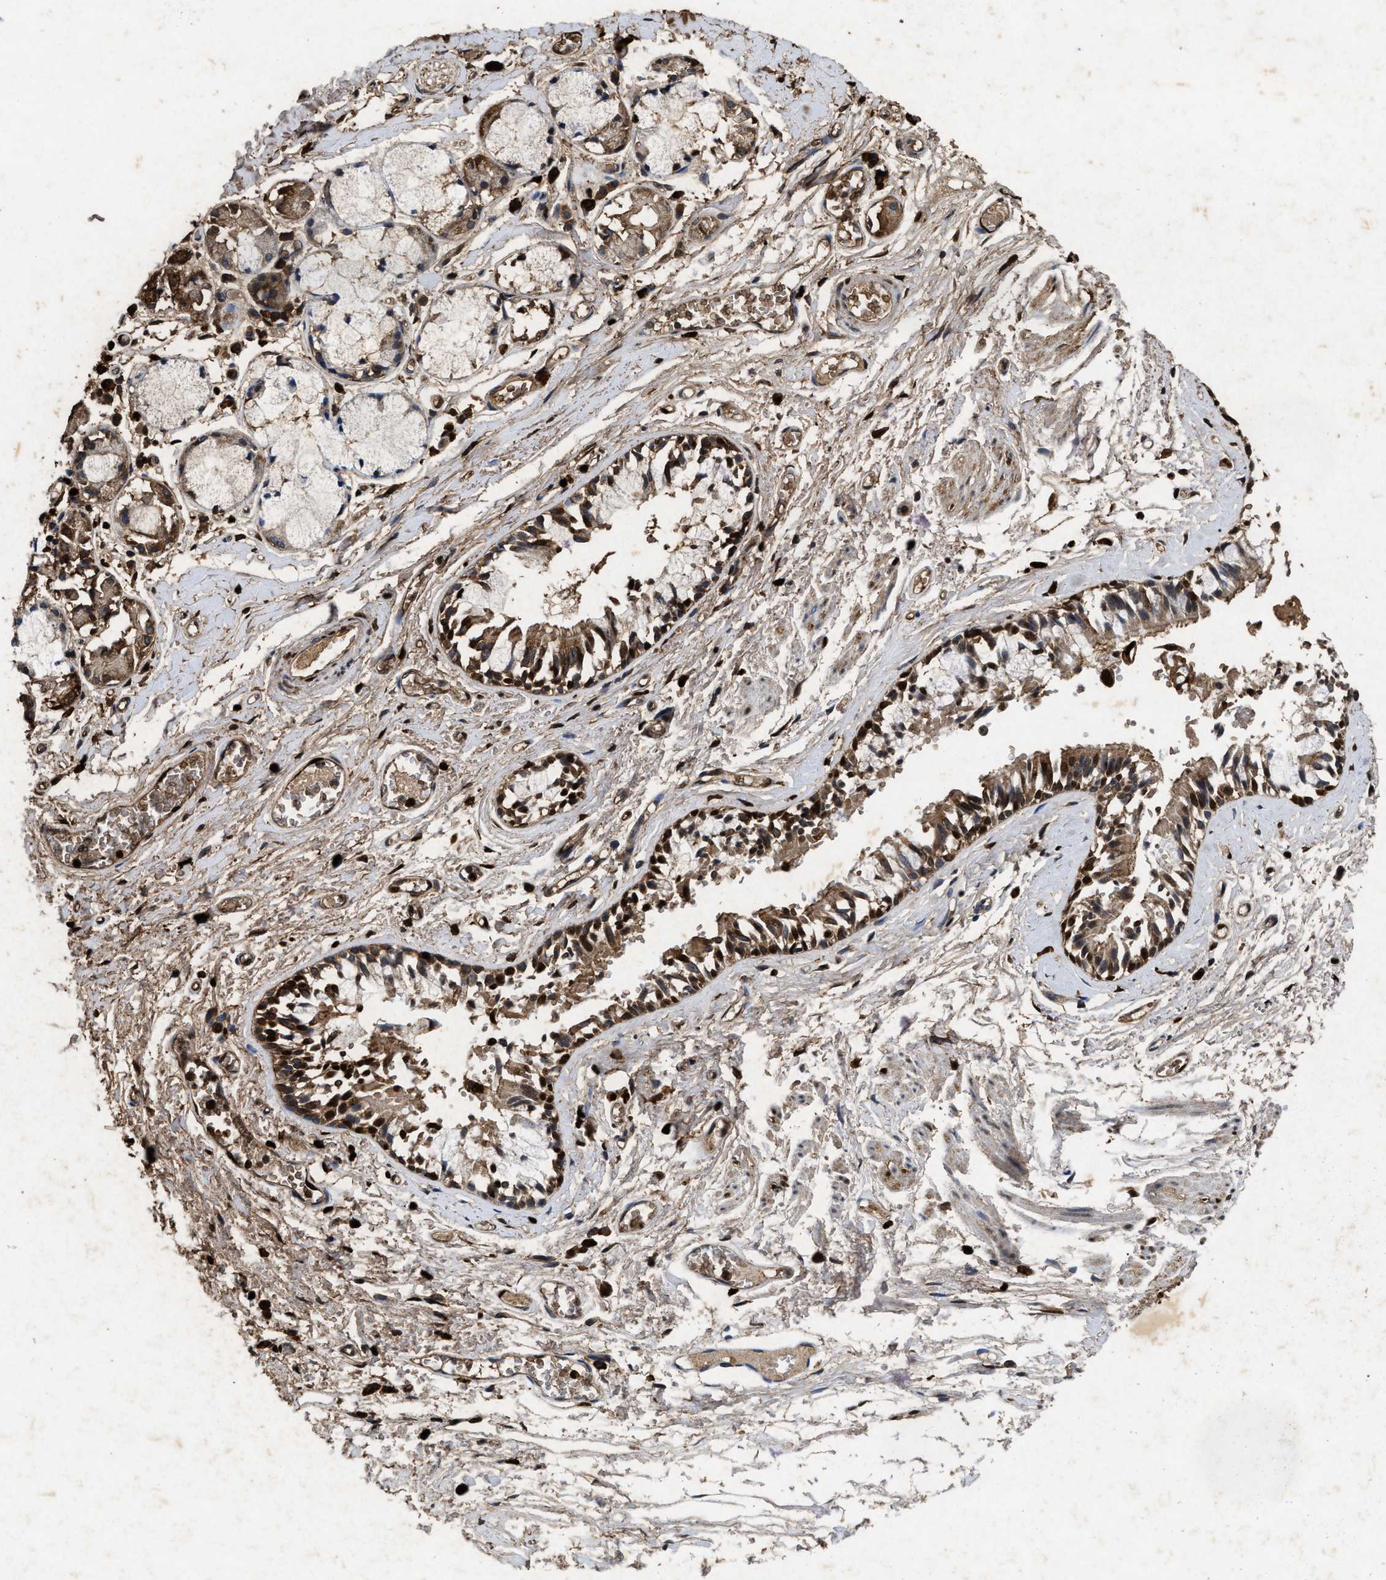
{"staining": {"intensity": "moderate", "quantity": ">75%", "location": "cytoplasmic/membranous,nuclear"}, "tissue": "bronchus", "cell_type": "Respiratory epithelial cells", "image_type": "normal", "snomed": [{"axis": "morphology", "description": "Normal tissue, NOS"}, {"axis": "morphology", "description": "Inflammation, NOS"}, {"axis": "topography", "description": "Cartilage tissue"}, {"axis": "topography", "description": "Lung"}], "caption": "Respiratory epithelial cells demonstrate medium levels of moderate cytoplasmic/membranous,nuclear staining in approximately >75% of cells in benign bronchus.", "gene": "PDAP1", "patient": {"sex": "male", "age": 71}}